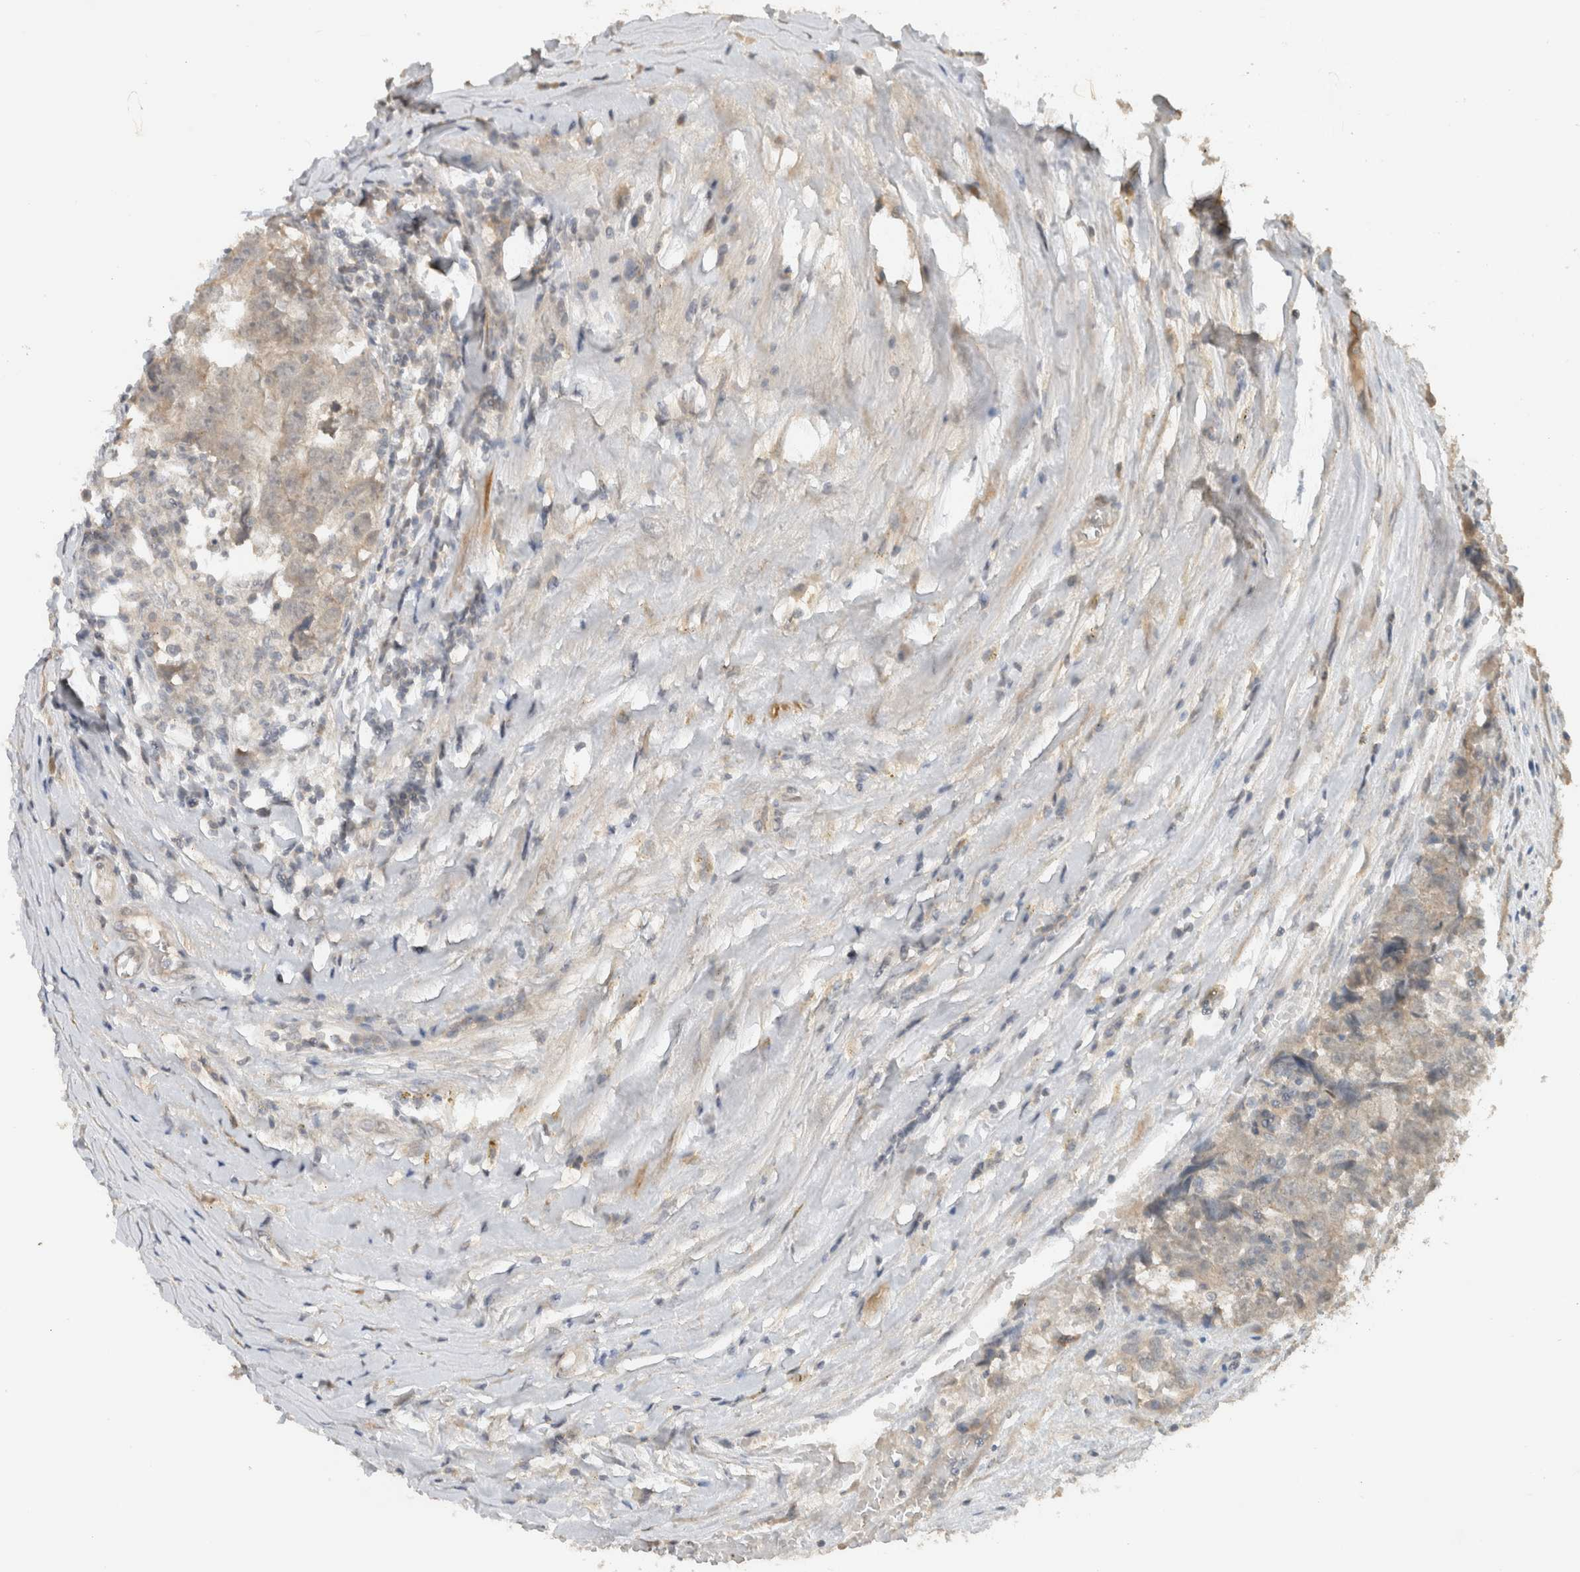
{"staining": {"intensity": "weak", "quantity": "<25%", "location": "cytoplasmic/membranous"}, "tissue": "testis cancer", "cell_type": "Tumor cells", "image_type": "cancer", "snomed": [{"axis": "morphology", "description": "Carcinoma, Embryonal, NOS"}, {"axis": "topography", "description": "Testis"}], "caption": "DAB (3,3'-diaminobenzidine) immunohistochemical staining of human testis embryonal carcinoma displays no significant expression in tumor cells.", "gene": "ERCC6L2", "patient": {"sex": "male", "age": 25}}